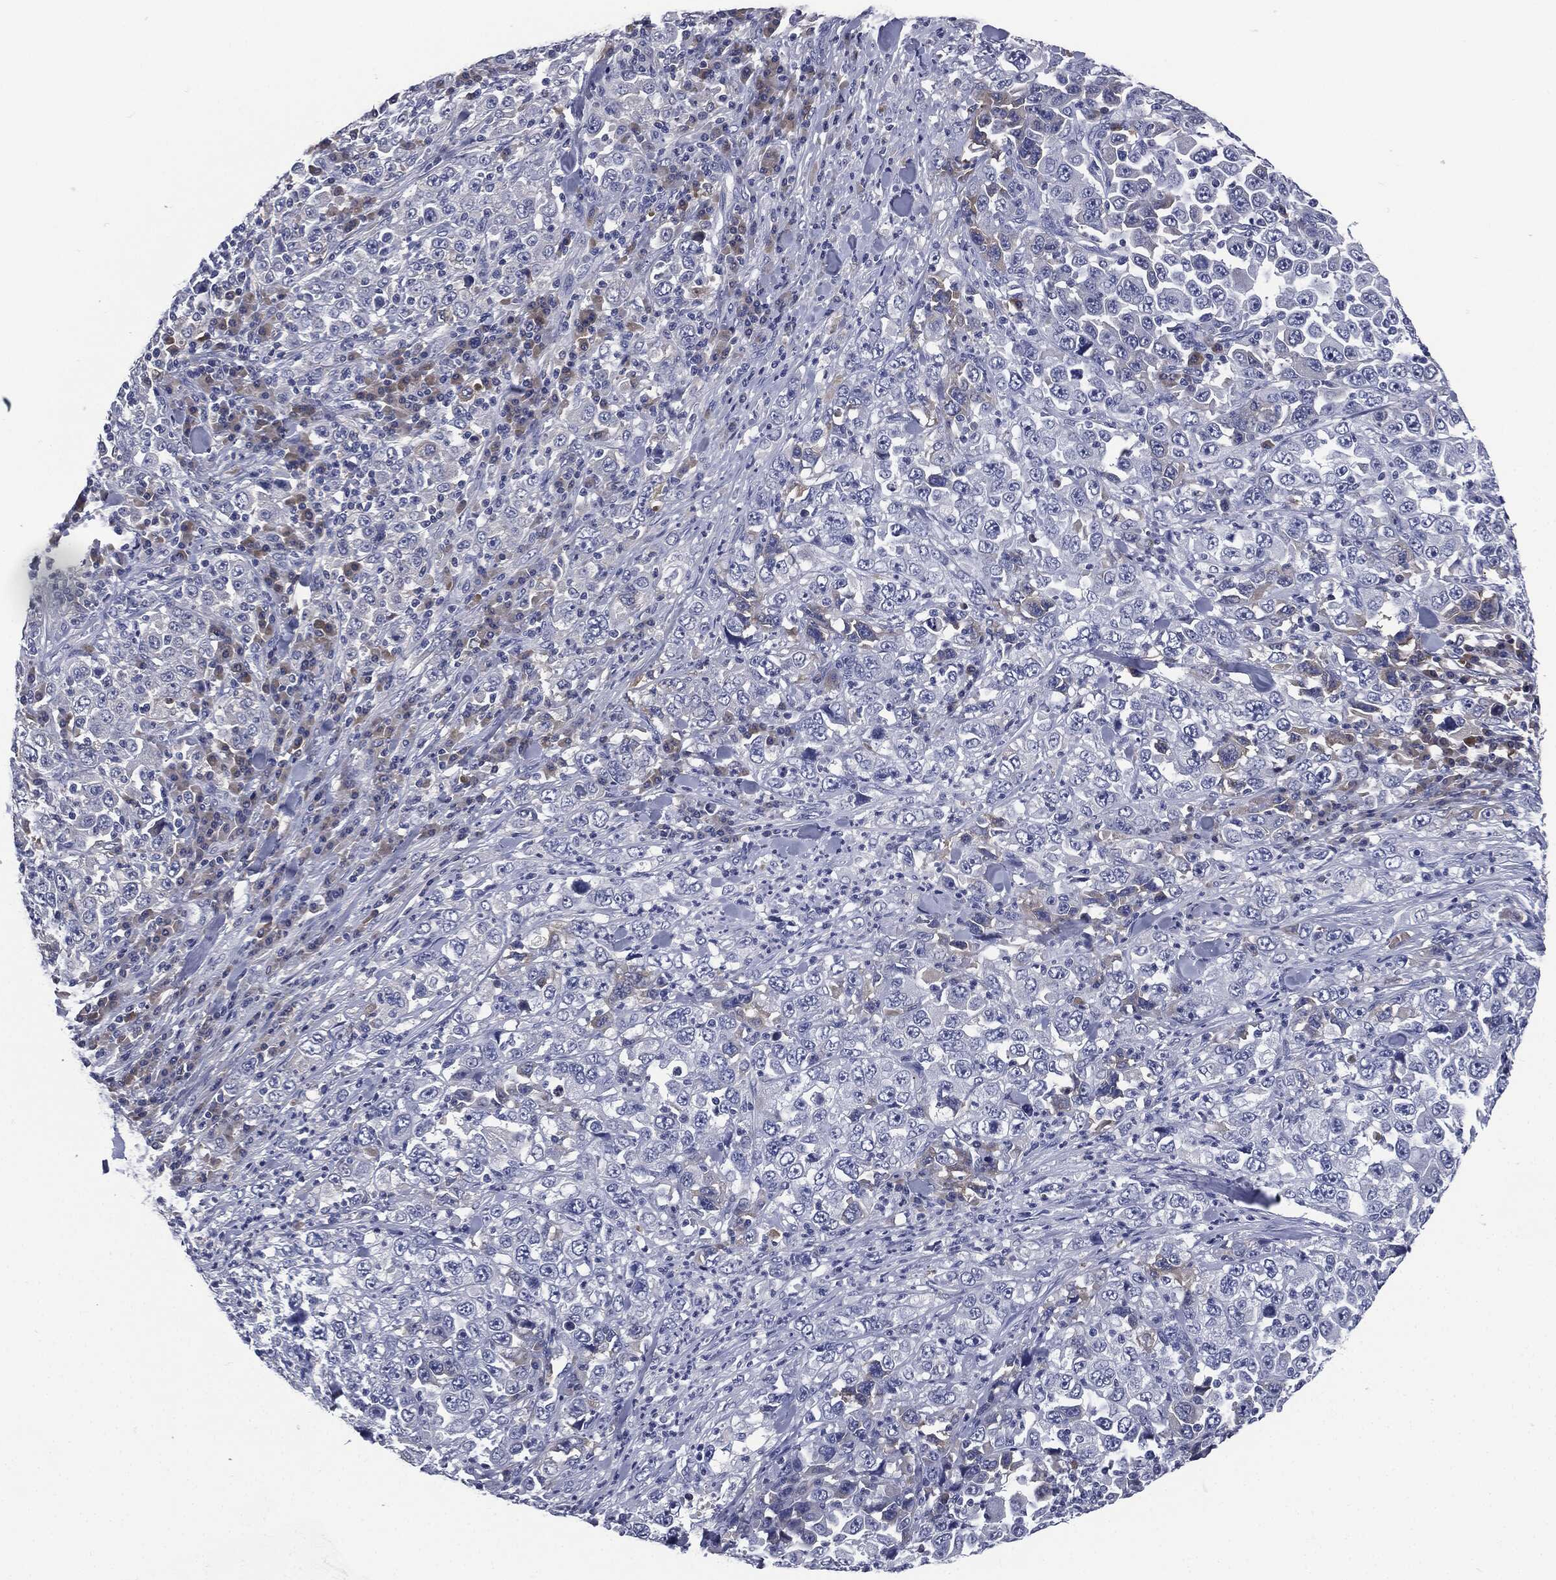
{"staining": {"intensity": "negative", "quantity": "none", "location": "none"}, "tissue": "stomach cancer", "cell_type": "Tumor cells", "image_type": "cancer", "snomed": [{"axis": "morphology", "description": "Normal tissue, NOS"}, {"axis": "morphology", "description": "Adenocarcinoma, NOS"}, {"axis": "topography", "description": "Stomach, upper"}, {"axis": "topography", "description": "Stomach"}], "caption": "Immunohistochemistry (IHC) of stomach cancer (adenocarcinoma) shows no staining in tumor cells. The staining is performed using DAB brown chromogen with nuclei counter-stained in using hematoxylin.", "gene": "SIGLEC7", "patient": {"sex": "male", "age": 59}}